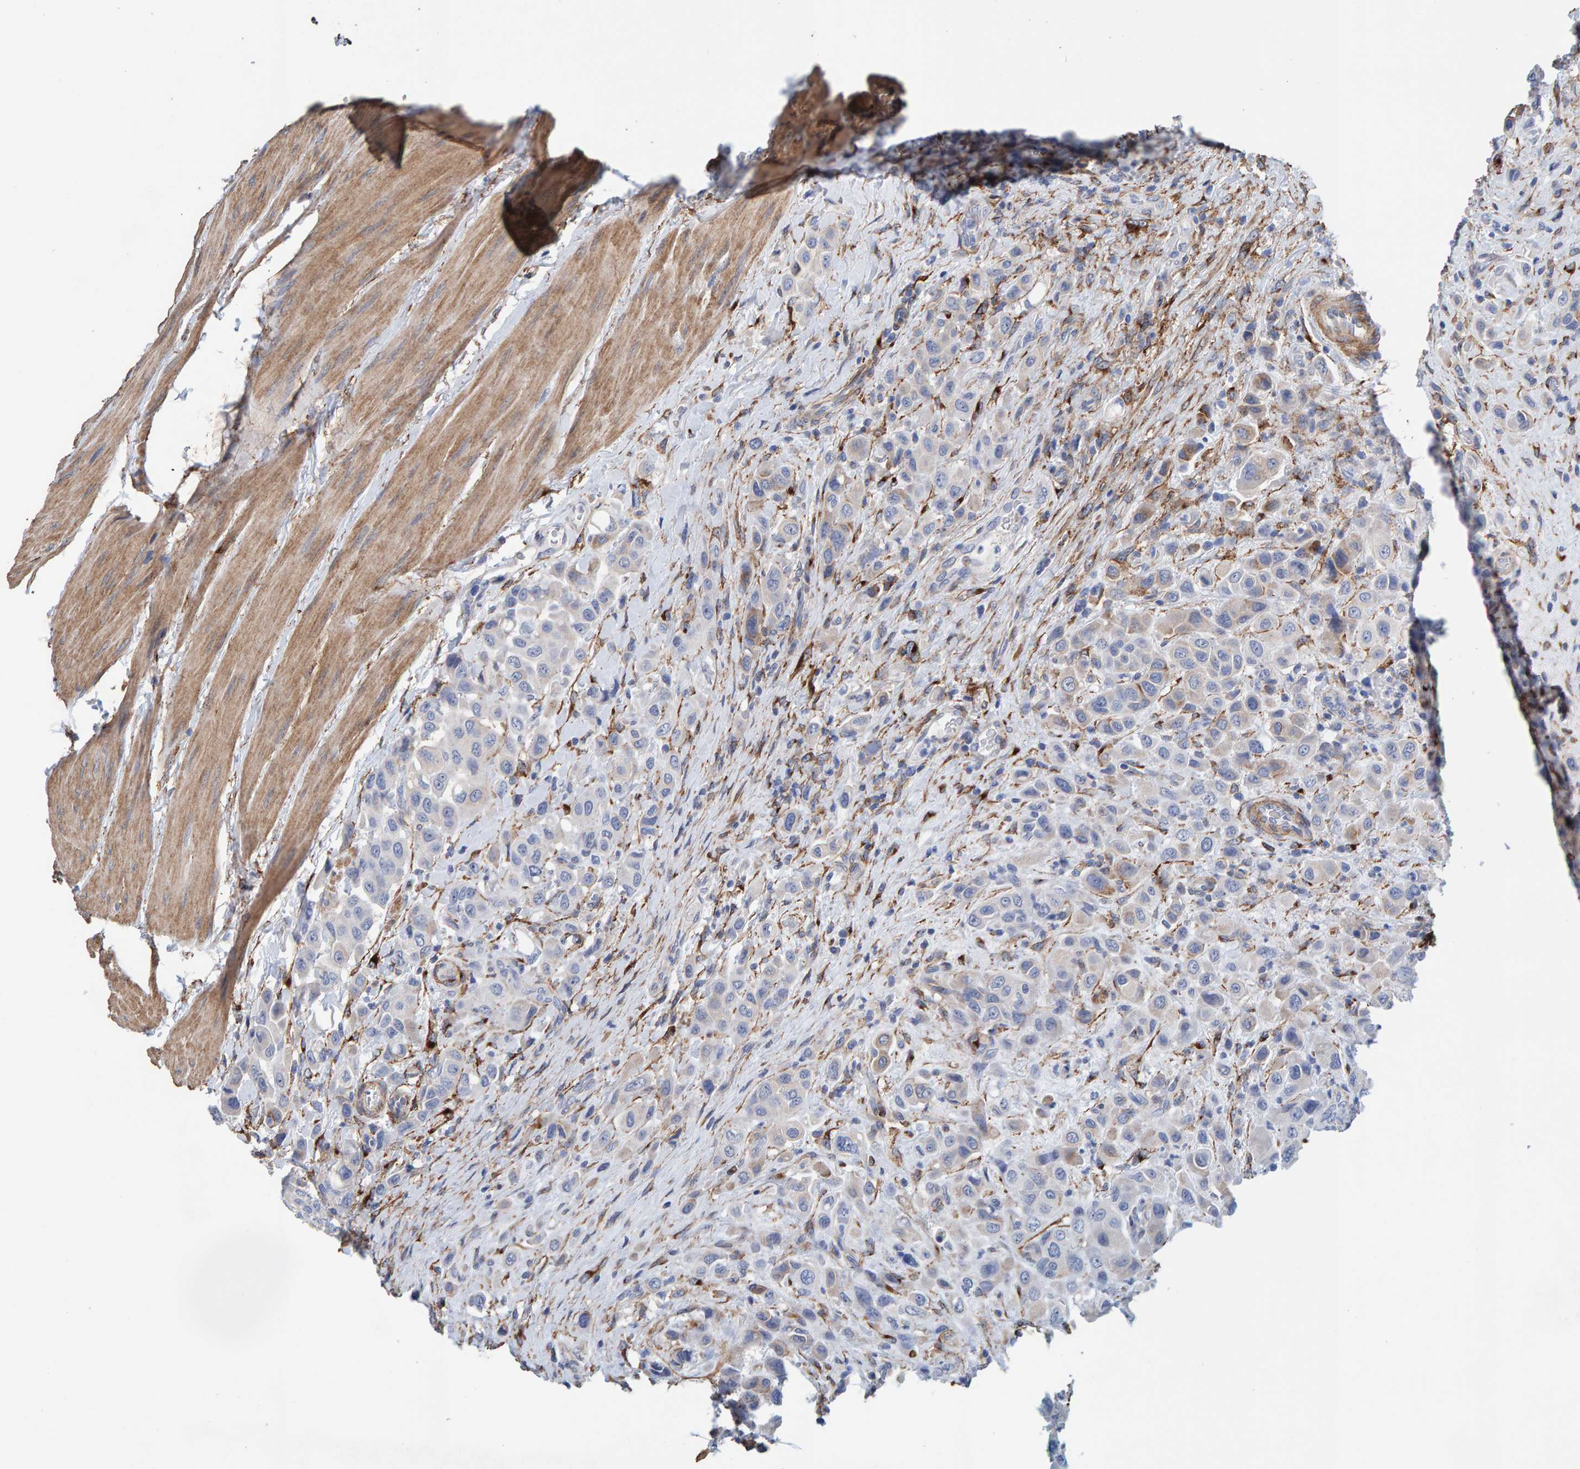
{"staining": {"intensity": "negative", "quantity": "none", "location": "none"}, "tissue": "urothelial cancer", "cell_type": "Tumor cells", "image_type": "cancer", "snomed": [{"axis": "morphology", "description": "Urothelial carcinoma, High grade"}, {"axis": "topography", "description": "Urinary bladder"}], "caption": "Tumor cells show no significant expression in urothelial carcinoma (high-grade).", "gene": "LRP1", "patient": {"sex": "male", "age": 50}}